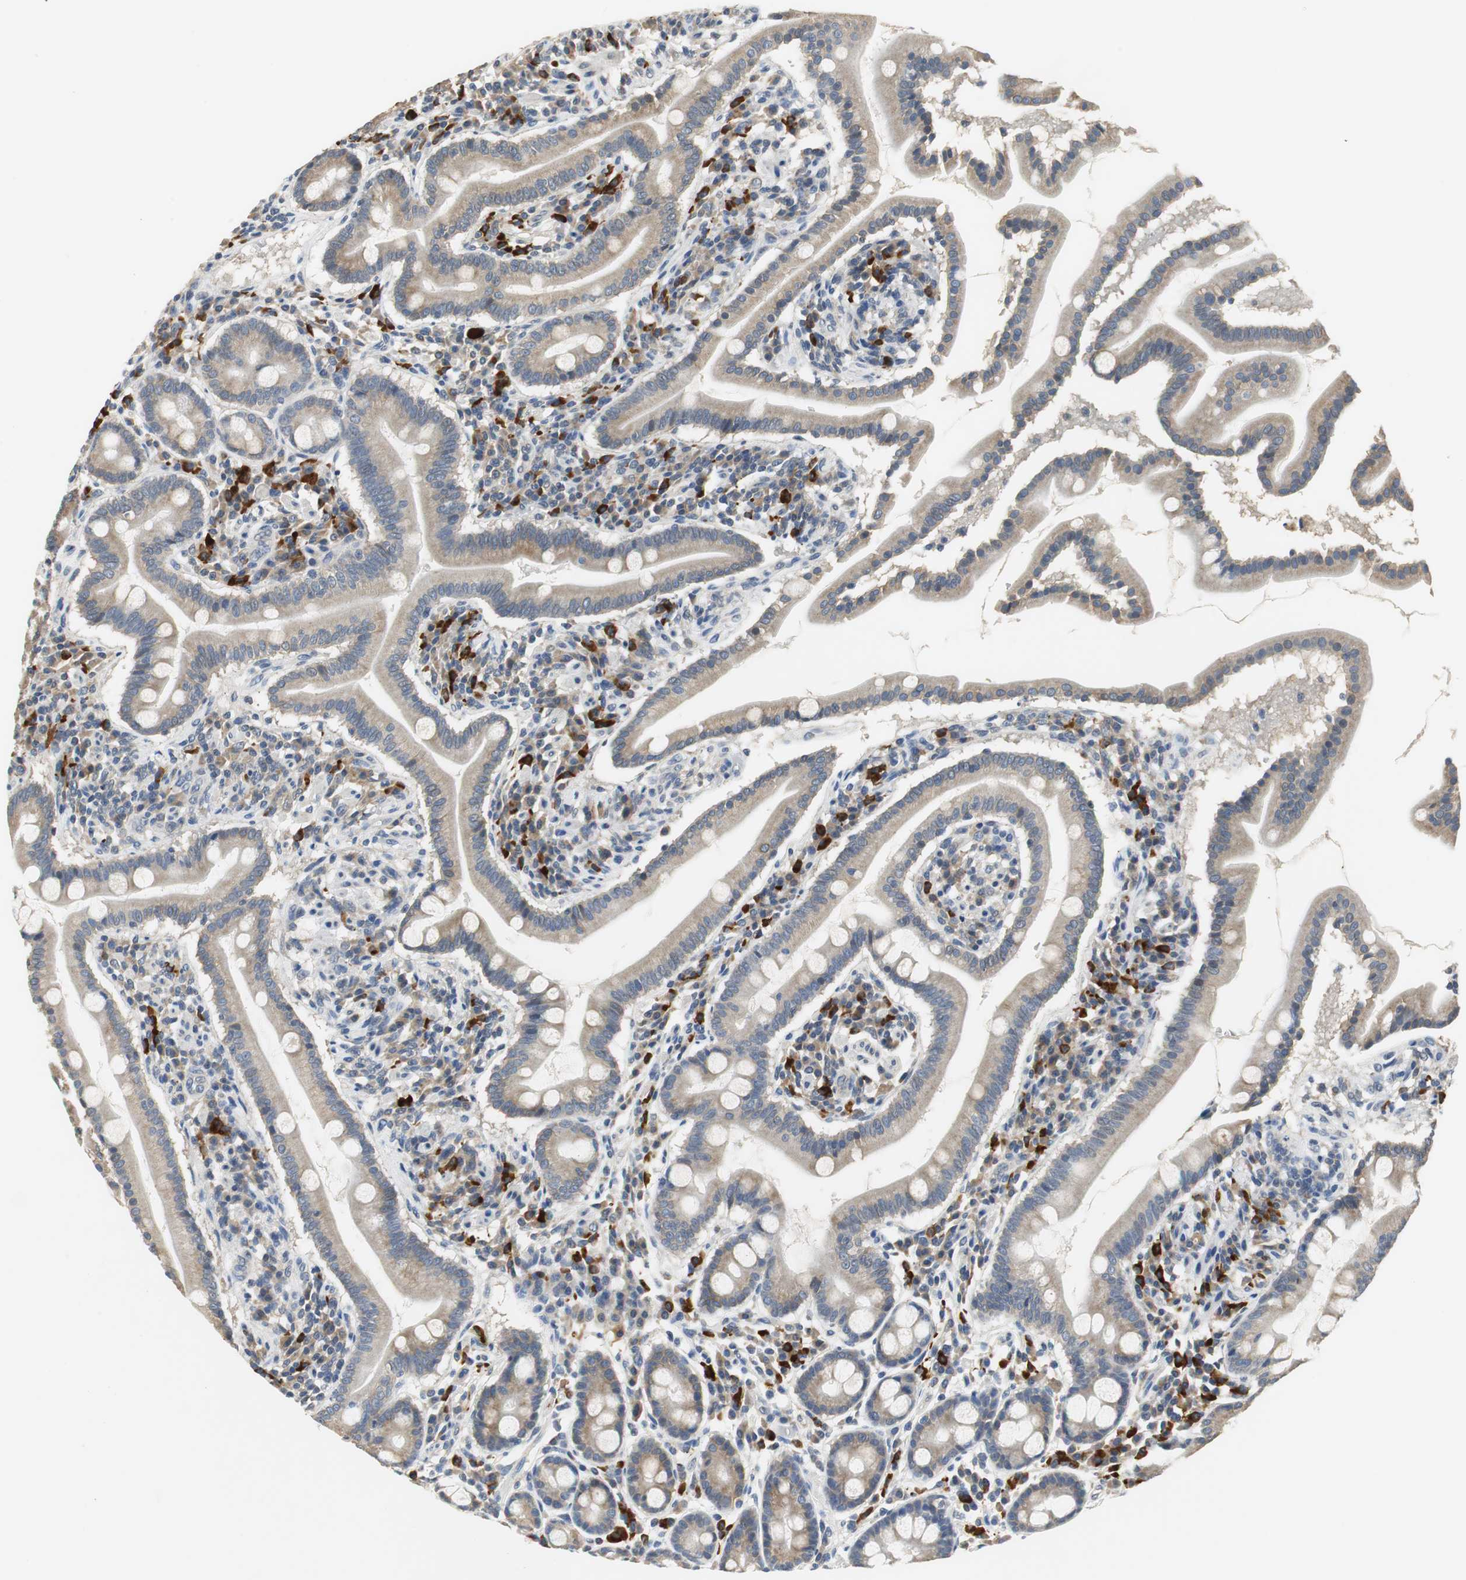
{"staining": {"intensity": "moderate", "quantity": ">75%", "location": "cytoplasmic/membranous"}, "tissue": "duodenum", "cell_type": "Glandular cells", "image_type": "normal", "snomed": [{"axis": "morphology", "description": "Normal tissue, NOS"}, {"axis": "topography", "description": "Duodenum"}], "caption": "Glandular cells exhibit medium levels of moderate cytoplasmic/membranous positivity in approximately >75% of cells in unremarkable human duodenum.", "gene": "MTIF2", "patient": {"sex": "male", "age": 50}}